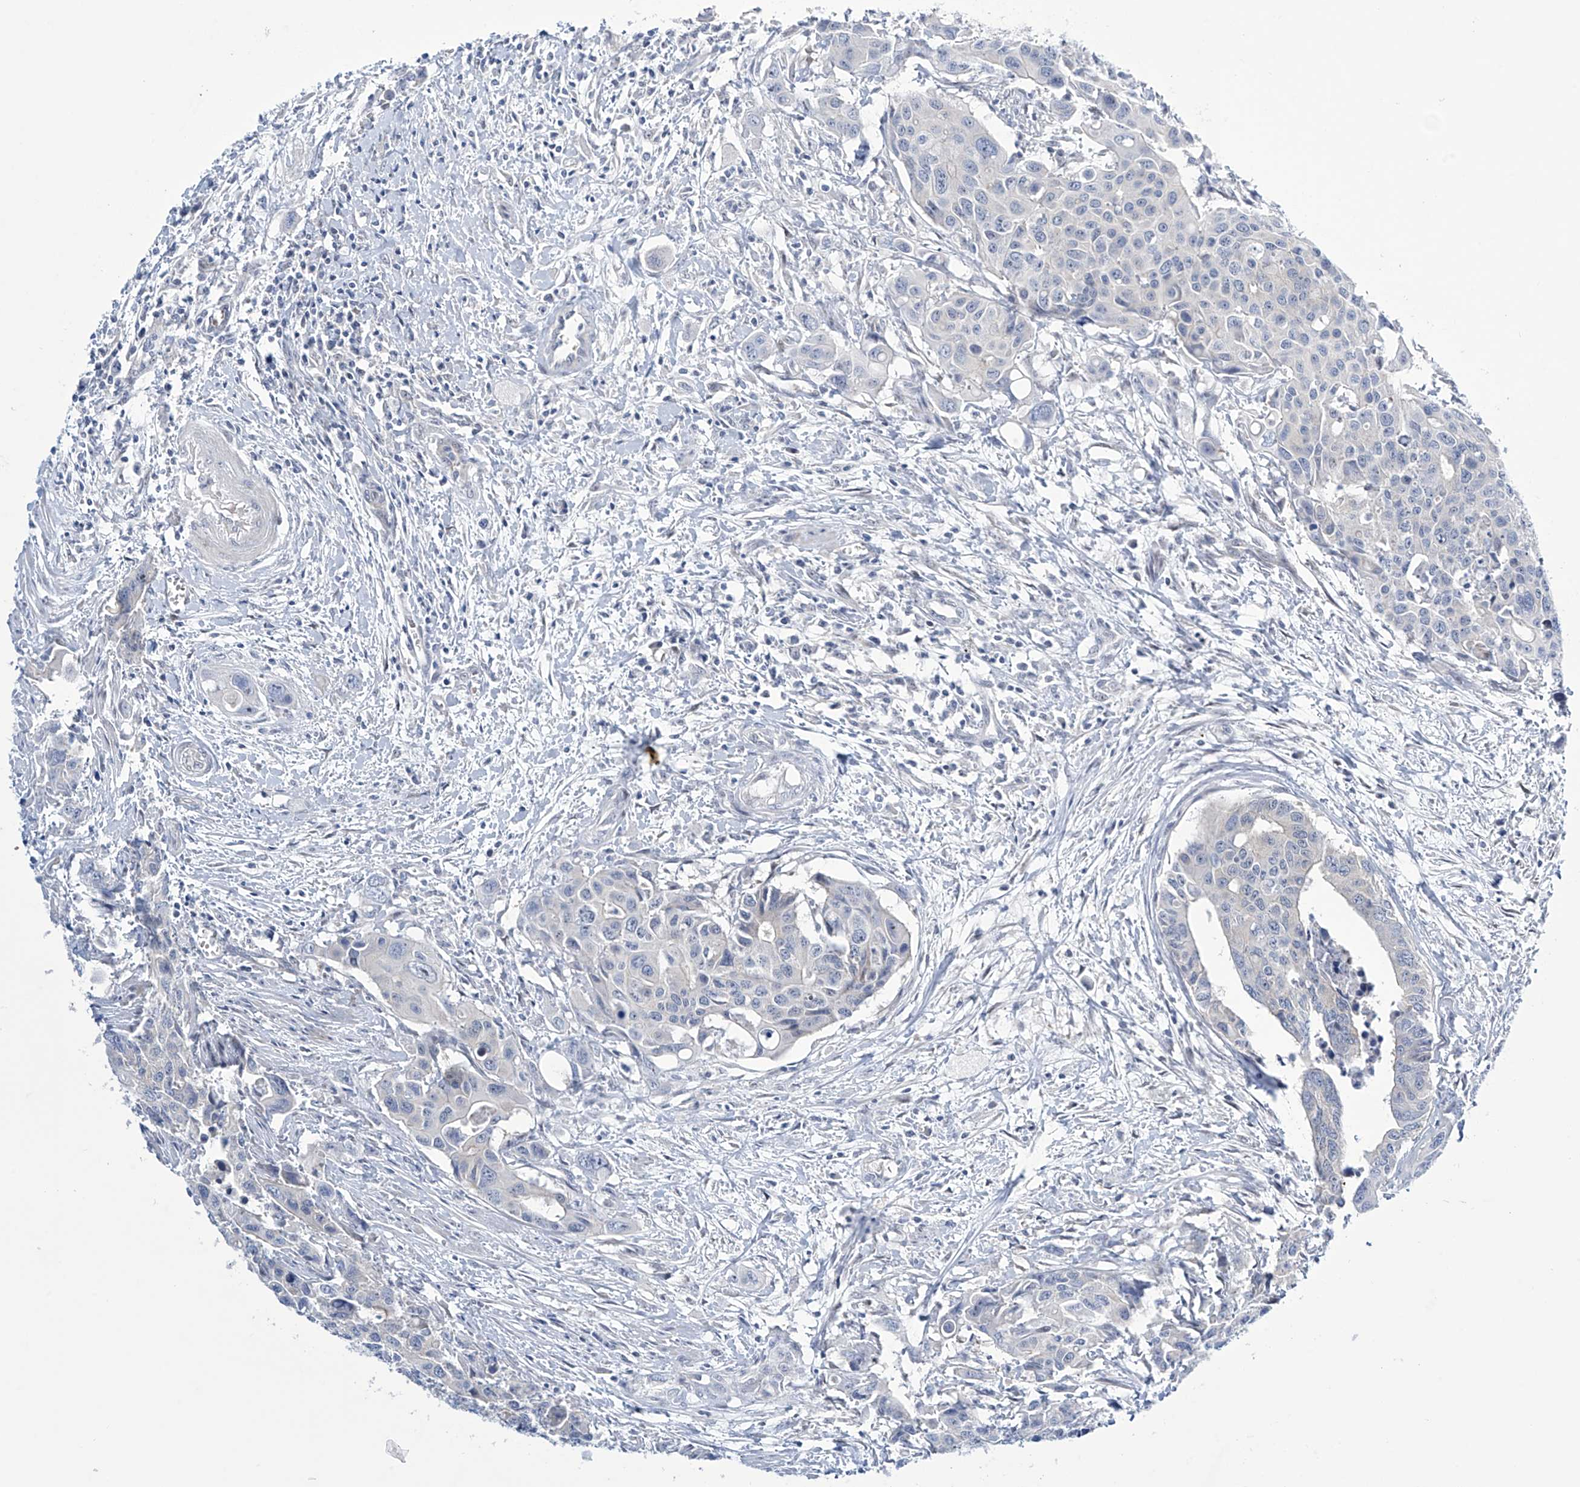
{"staining": {"intensity": "negative", "quantity": "none", "location": "none"}, "tissue": "colorectal cancer", "cell_type": "Tumor cells", "image_type": "cancer", "snomed": [{"axis": "morphology", "description": "Adenocarcinoma, NOS"}, {"axis": "topography", "description": "Colon"}], "caption": "A micrograph of human colorectal cancer (adenocarcinoma) is negative for staining in tumor cells.", "gene": "TRIM60", "patient": {"sex": "male", "age": 77}}